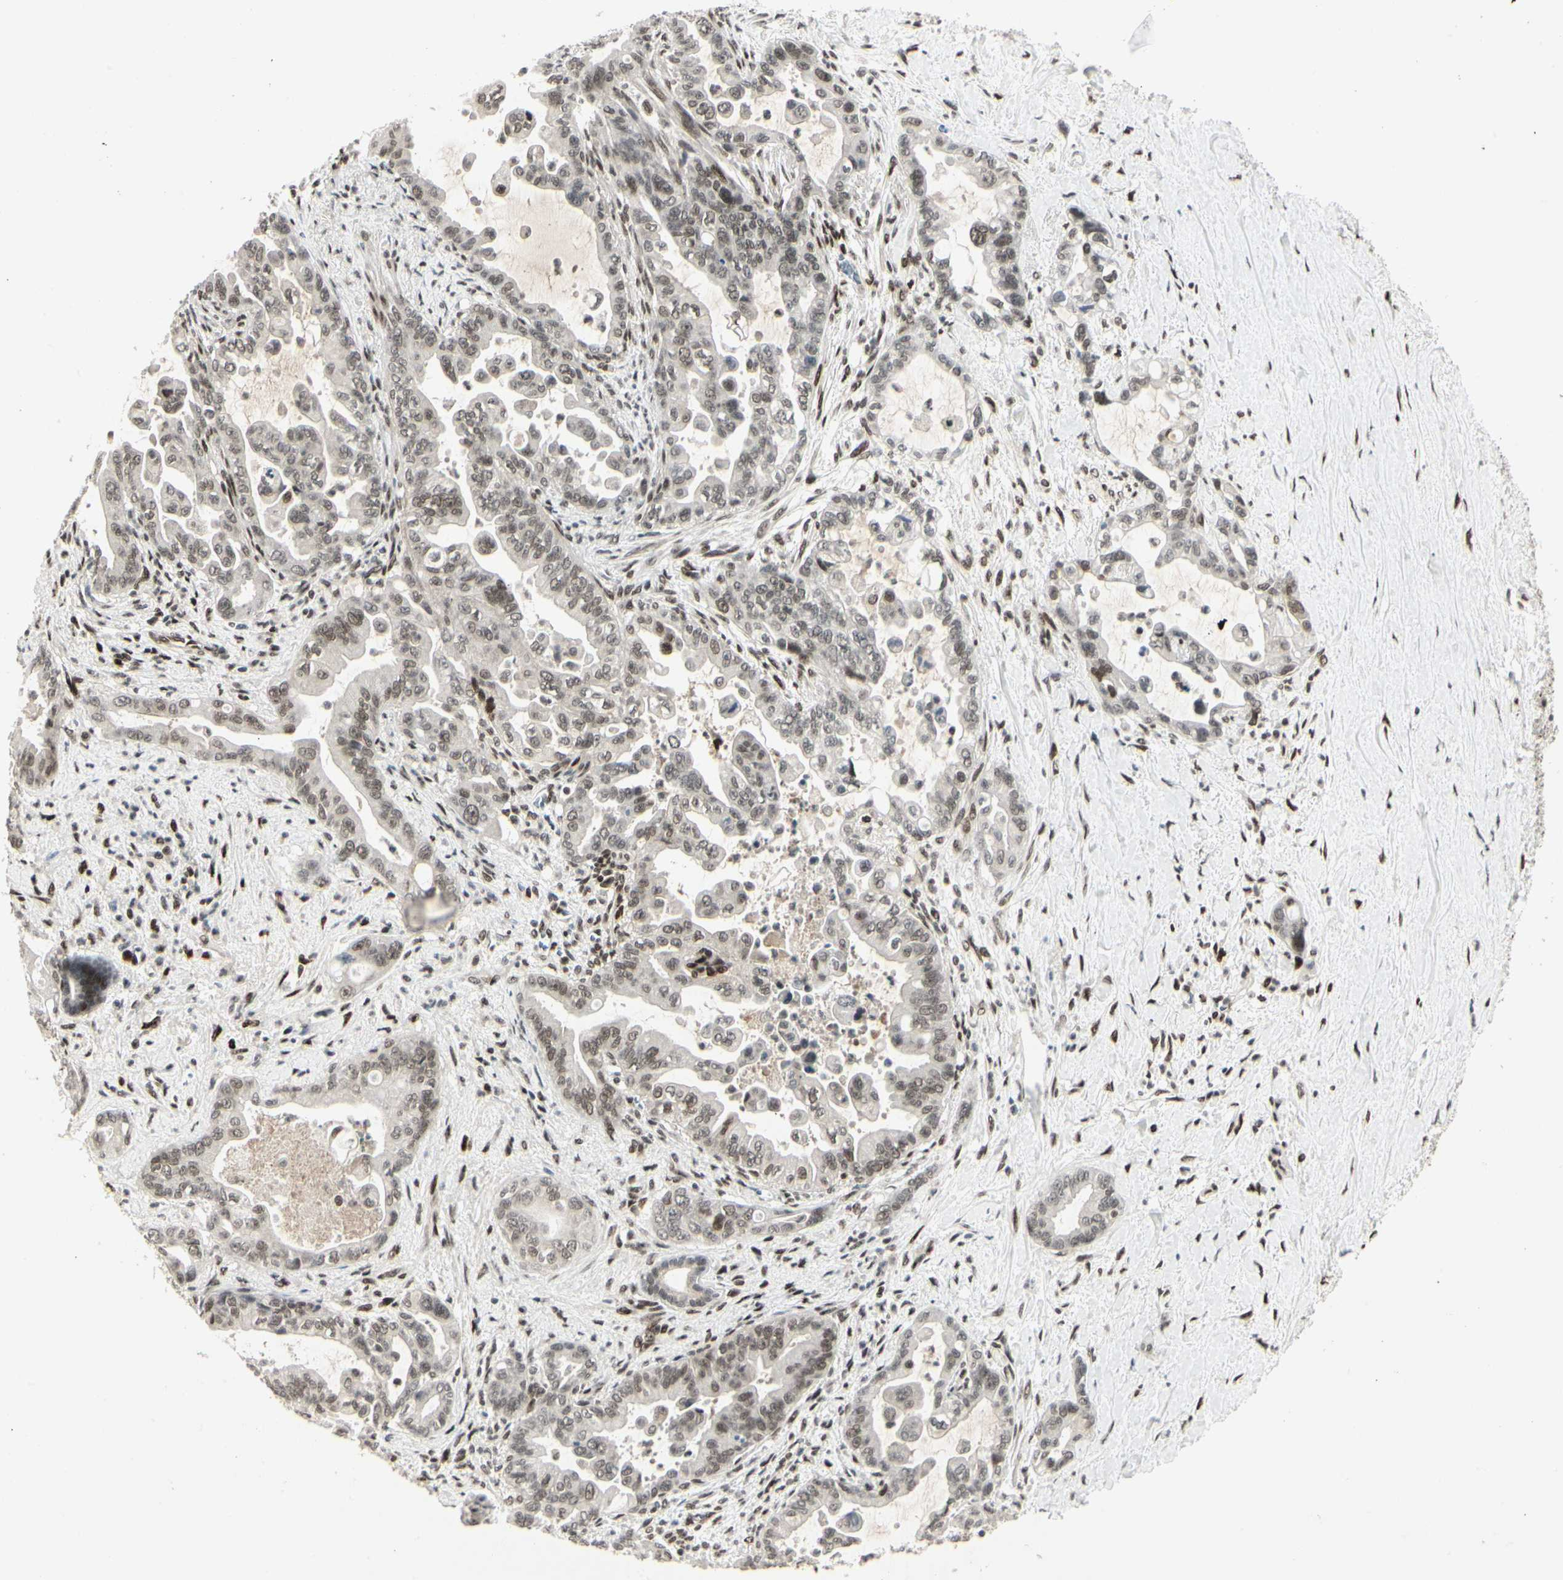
{"staining": {"intensity": "moderate", "quantity": "25%-75%", "location": "nuclear"}, "tissue": "pancreatic cancer", "cell_type": "Tumor cells", "image_type": "cancer", "snomed": [{"axis": "morphology", "description": "Adenocarcinoma, NOS"}, {"axis": "topography", "description": "Pancreas"}], "caption": "The histopathology image displays a brown stain indicating the presence of a protein in the nuclear of tumor cells in pancreatic adenocarcinoma. (brown staining indicates protein expression, while blue staining denotes nuclei).", "gene": "FOXJ2", "patient": {"sex": "male", "age": 70}}